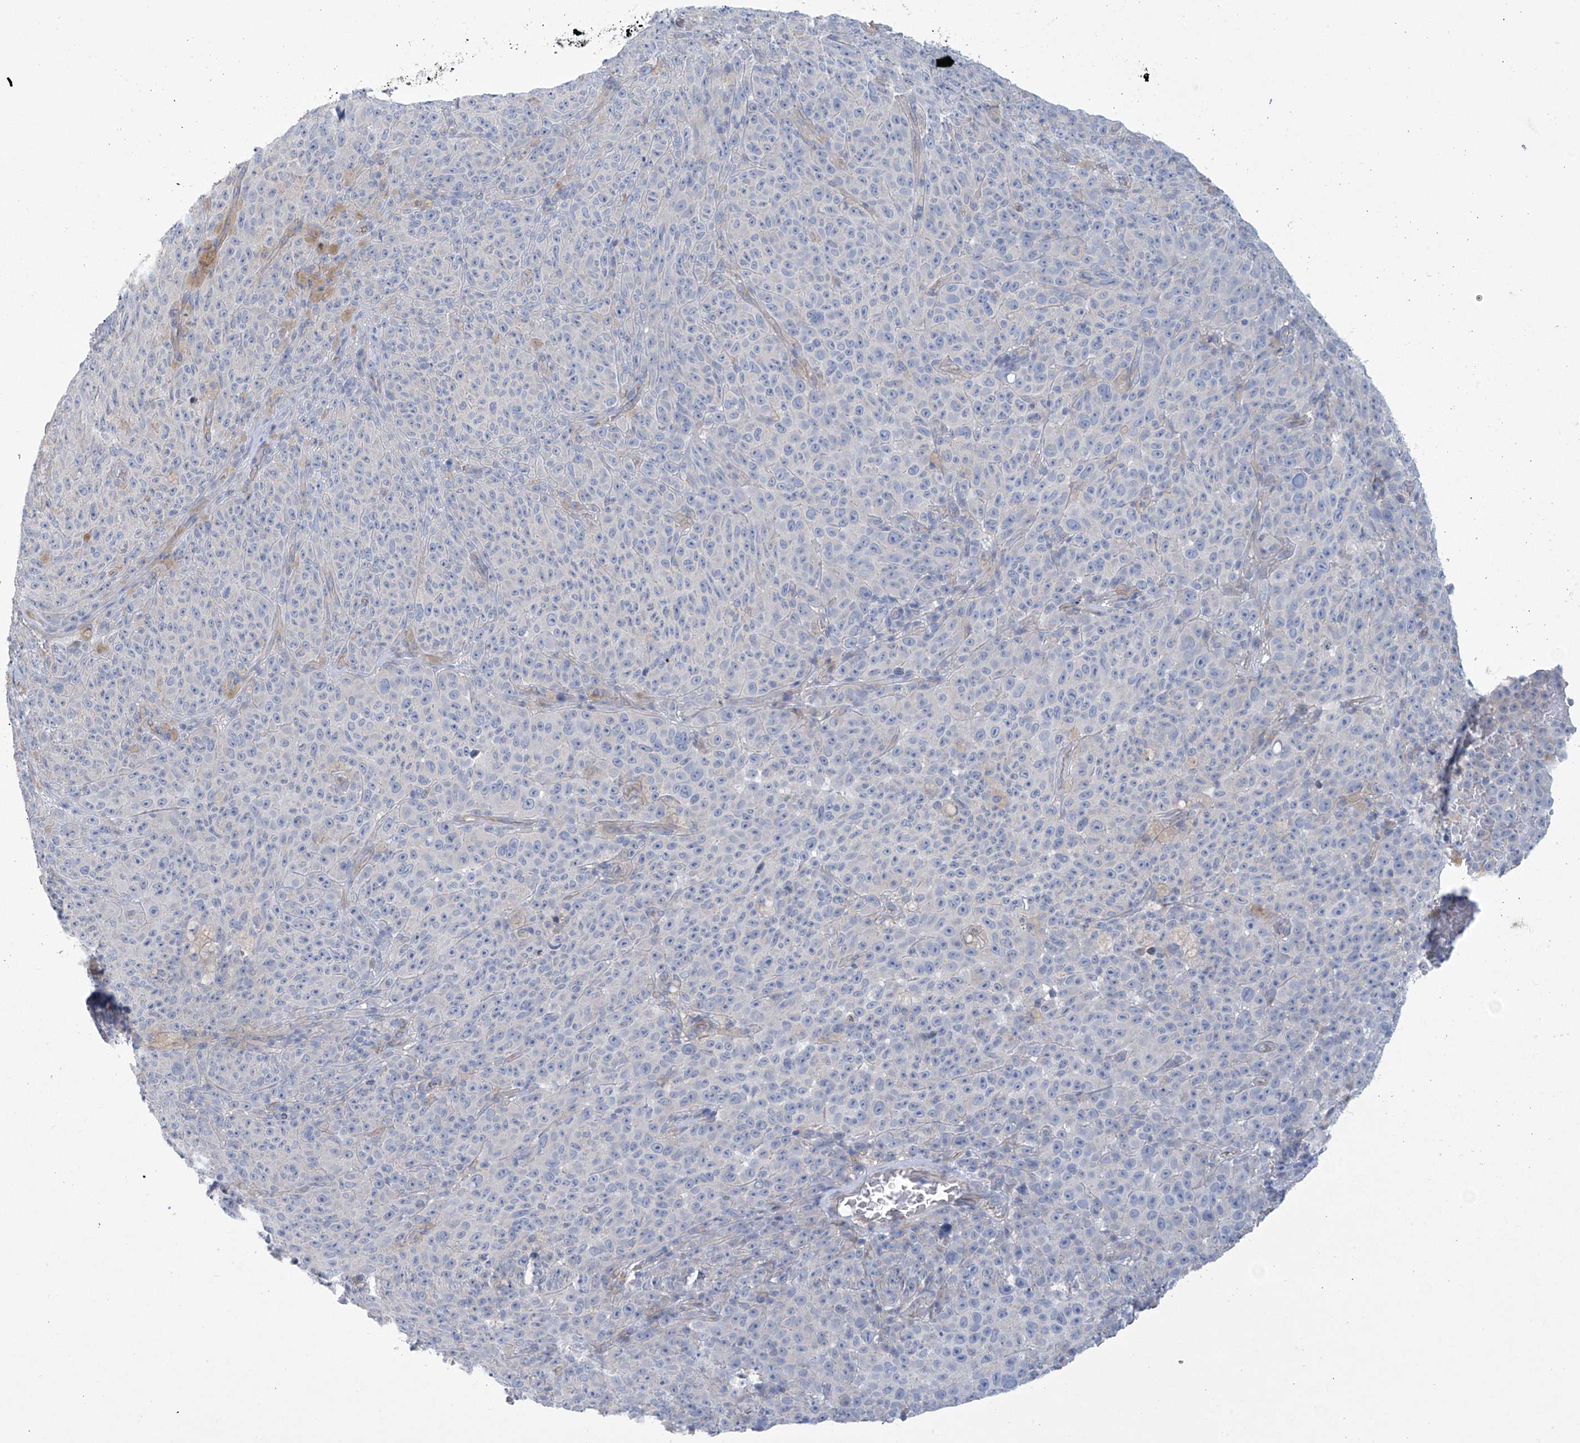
{"staining": {"intensity": "negative", "quantity": "none", "location": "none"}, "tissue": "melanoma", "cell_type": "Tumor cells", "image_type": "cancer", "snomed": [{"axis": "morphology", "description": "Malignant melanoma, NOS"}, {"axis": "topography", "description": "Skin"}], "caption": "Immunohistochemical staining of human malignant melanoma reveals no significant staining in tumor cells.", "gene": "ABHD13", "patient": {"sex": "female", "age": 82}}